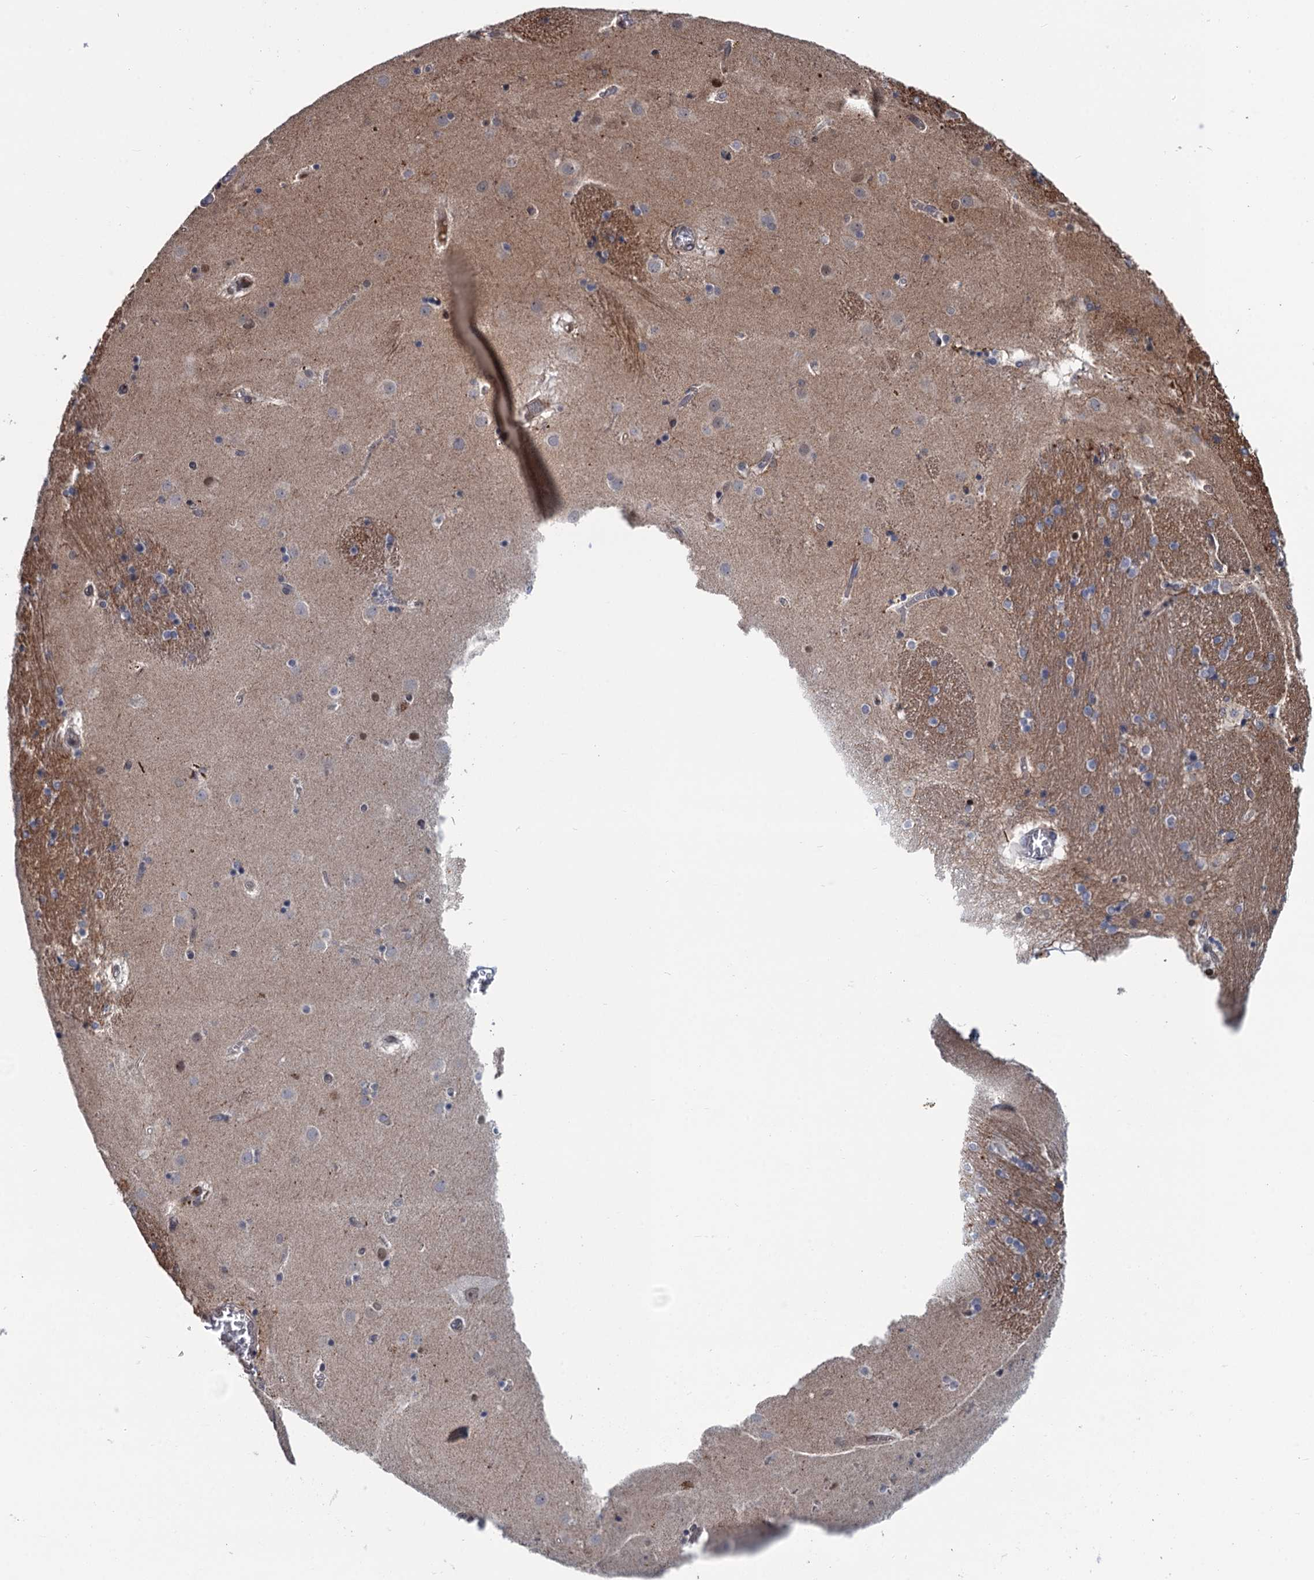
{"staining": {"intensity": "weak", "quantity": "<25%", "location": "nuclear"}, "tissue": "caudate", "cell_type": "Glial cells", "image_type": "normal", "snomed": [{"axis": "morphology", "description": "Normal tissue, NOS"}, {"axis": "topography", "description": "Lateral ventricle wall"}], "caption": "IHC photomicrograph of normal caudate: caudate stained with DAB shows no significant protein expression in glial cells. The staining is performed using DAB (3,3'-diaminobenzidine) brown chromogen with nuclei counter-stained in using hematoxylin.", "gene": "RASSF4", "patient": {"sex": "male", "age": 70}}